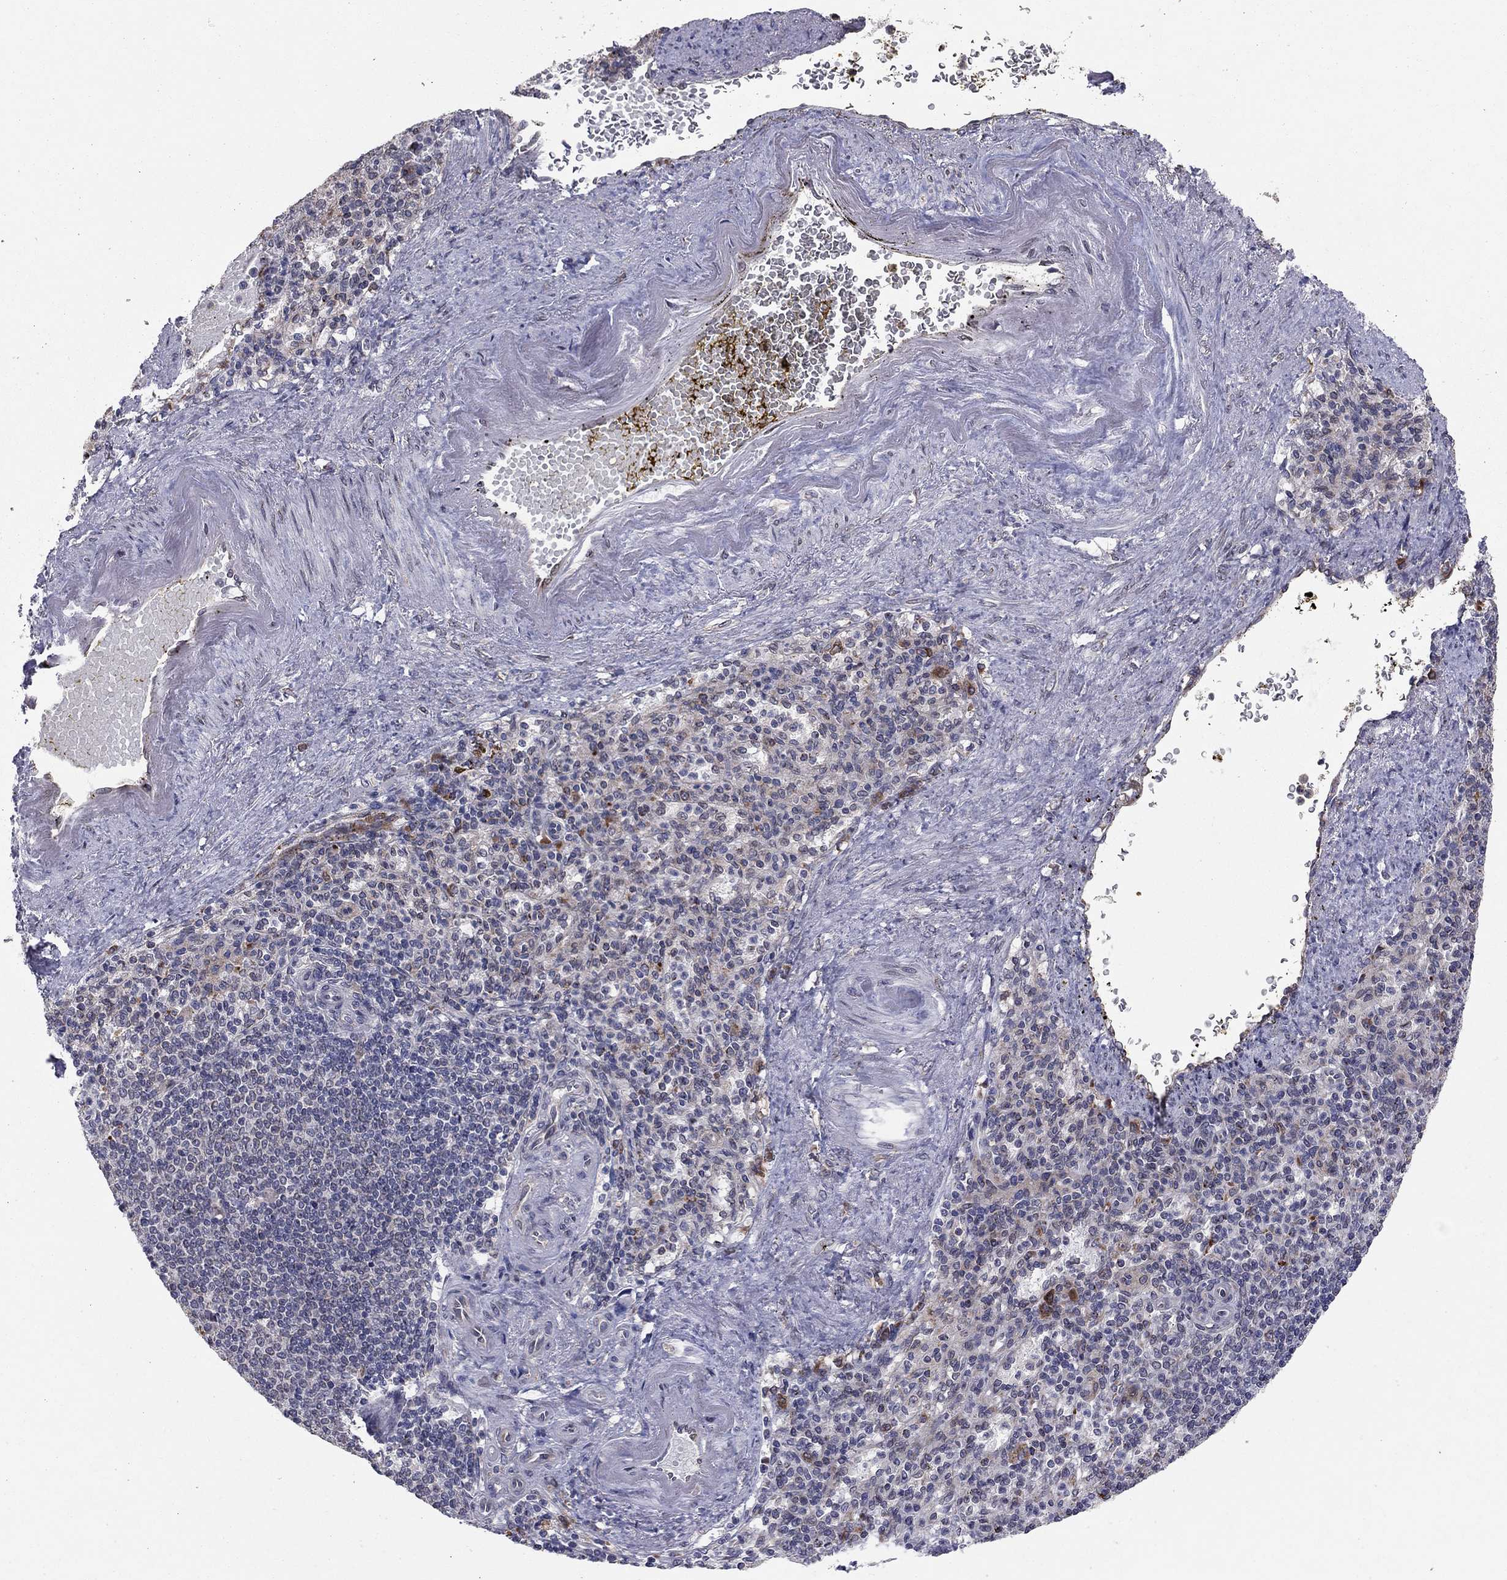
{"staining": {"intensity": "moderate", "quantity": "<25%", "location": "cytoplasmic/membranous"}, "tissue": "spleen", "cell_type": "Cells in red pulp", "image_type": "normal", "snomed": [{"axis": "morphology", "description": "Normal tissue, NOS"}, {"axis": "topography", "description": "Spleen"}], "caption": "Spleen stained with a brown dye demonstrates moderate cytoplasmic/membranous positive positivity in about <25% of cells in red pulp.", "gene": "YIF1A", "patient": {"sex": "female", "age": 74}}